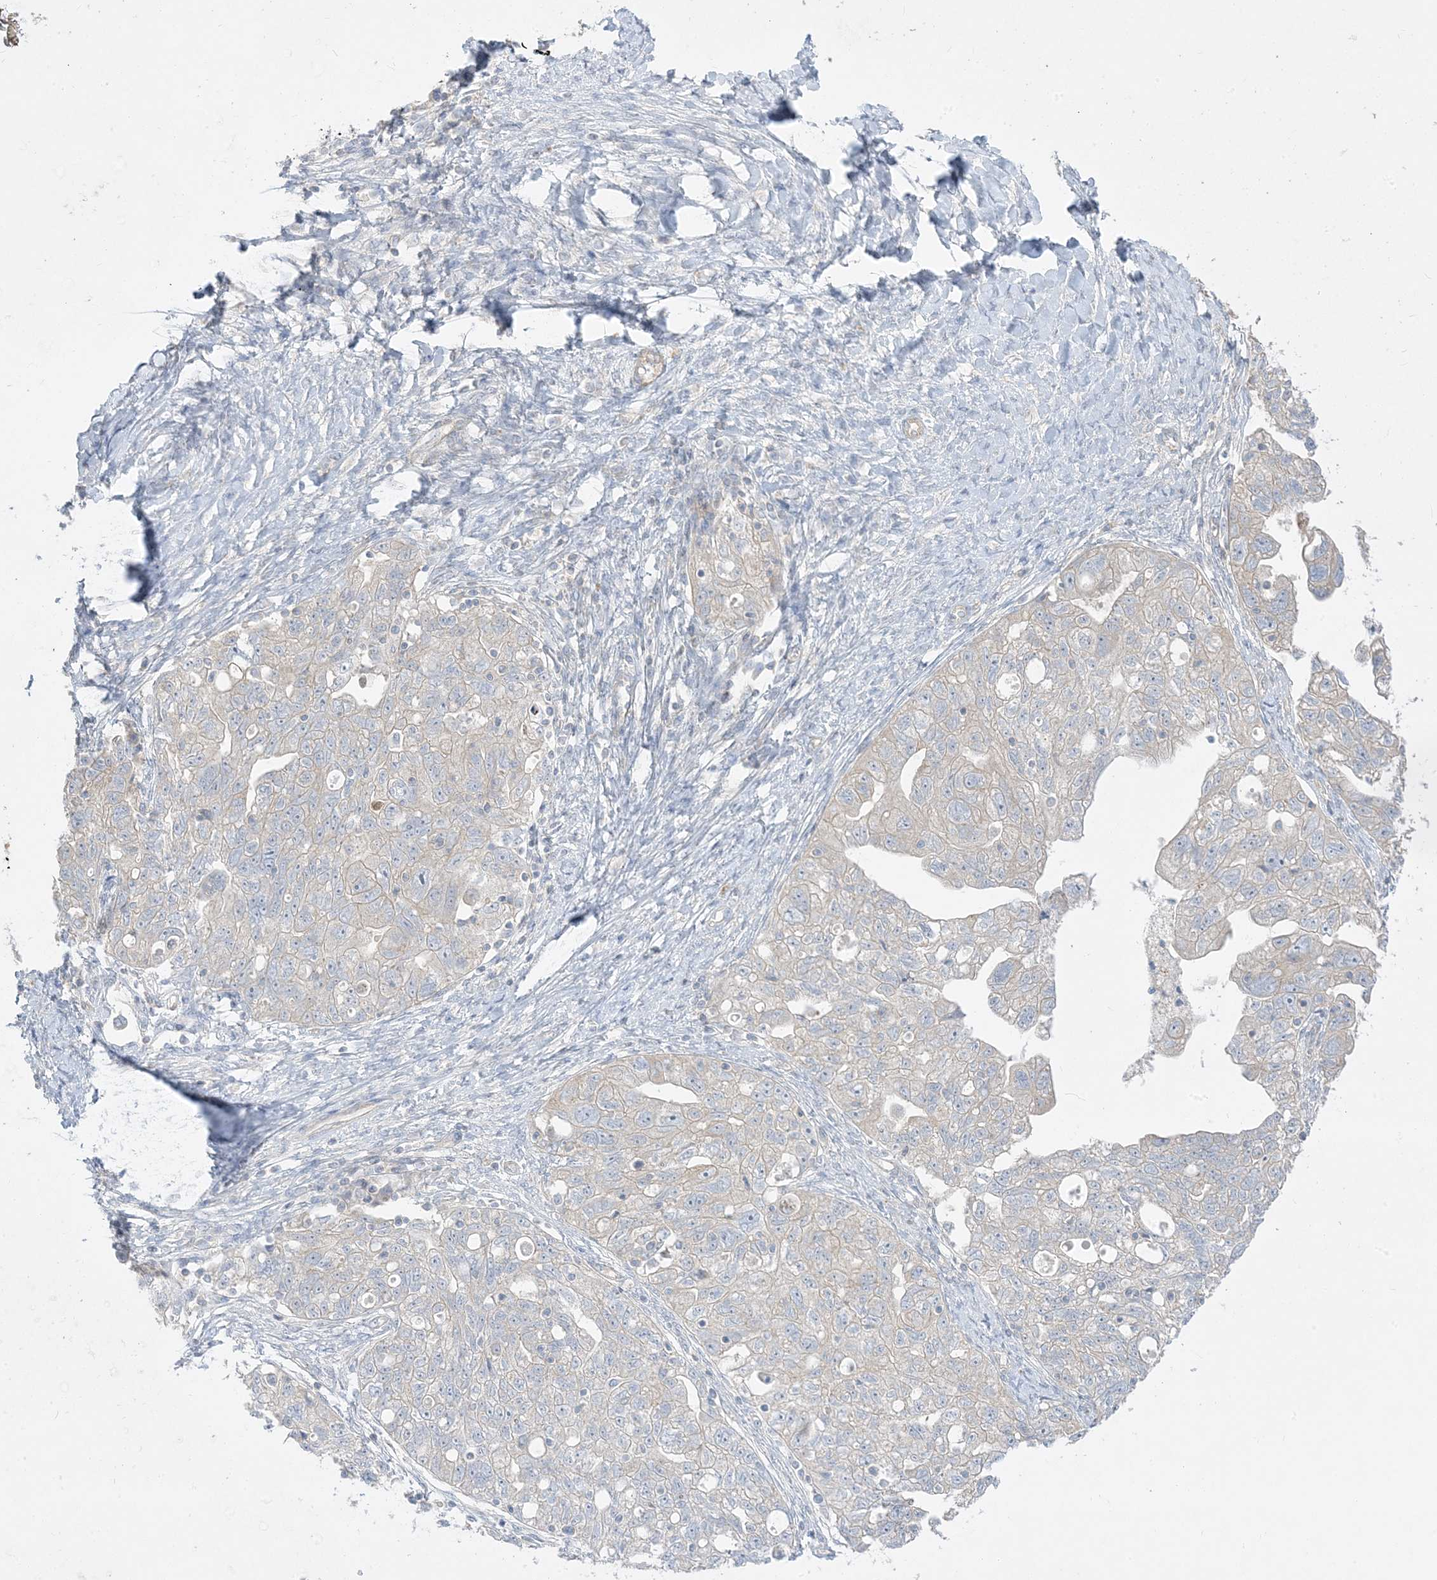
{"staining": {"intensity": "negative", "quantity": "none", "location": "none"}, "tissue": "ovarian cancer", "cell_type": "Tumor cells", "image_type": "cancer", "snomed": [{"axis": "morphology", "description": "Carcinoma, NOS"}, {"axis": "morphology", "description": "Cystadenocarcinoma, serous, NOS"}, {"axis": "topography", "description": "Ovary"}], "caption": "Immunohistochemical staining of ovarian carcinoma reveals no significant staining in tumor cells. Nuclei are stained in blue.", "gene": "ARHGEF9", "patient": {"sex": "female", "age": 69}}